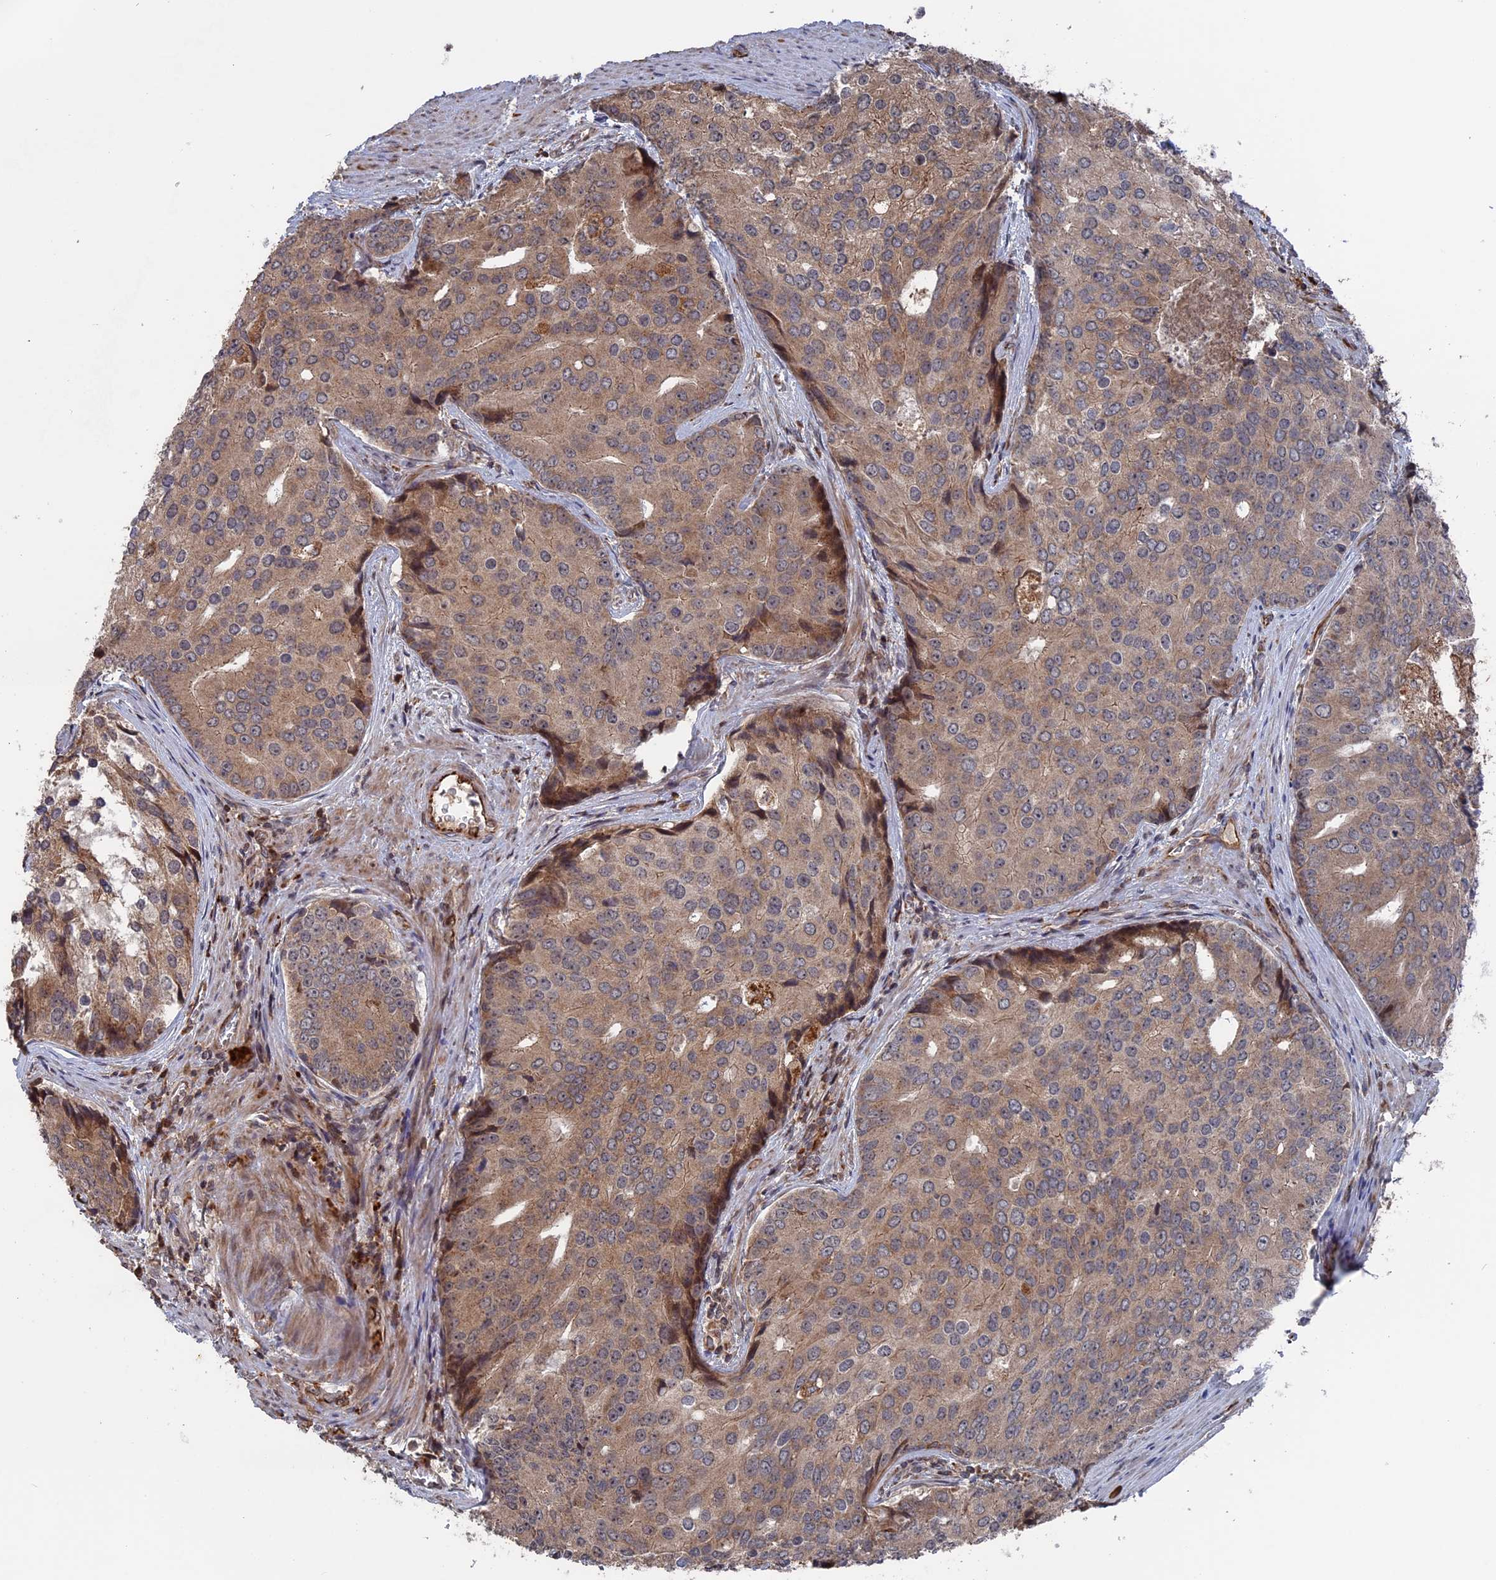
{"staining": {"intensity": "moderate", "quantity": "25%-75%", "location": "cytoplasmic/membranous,nuclear"}, "tissue": "prostate cancer", "cell_type": "Tumor cells", "image_type": "cancer", "snomed": [{"axis": "morphology", "description": "Adenocarcinoma, High grade"}, {"axis": "topography", "description": "Prostate"}], "caption": "Tumor cells exhibit medium levels of moderate cytoplasmic/membranous and nuclear positivity in approximately 25%-75% of cells in human prostate adenocarcinoma (high-grade).", "gene": "PLA2G15", "patient": {"sex": "male", "age": 62}}